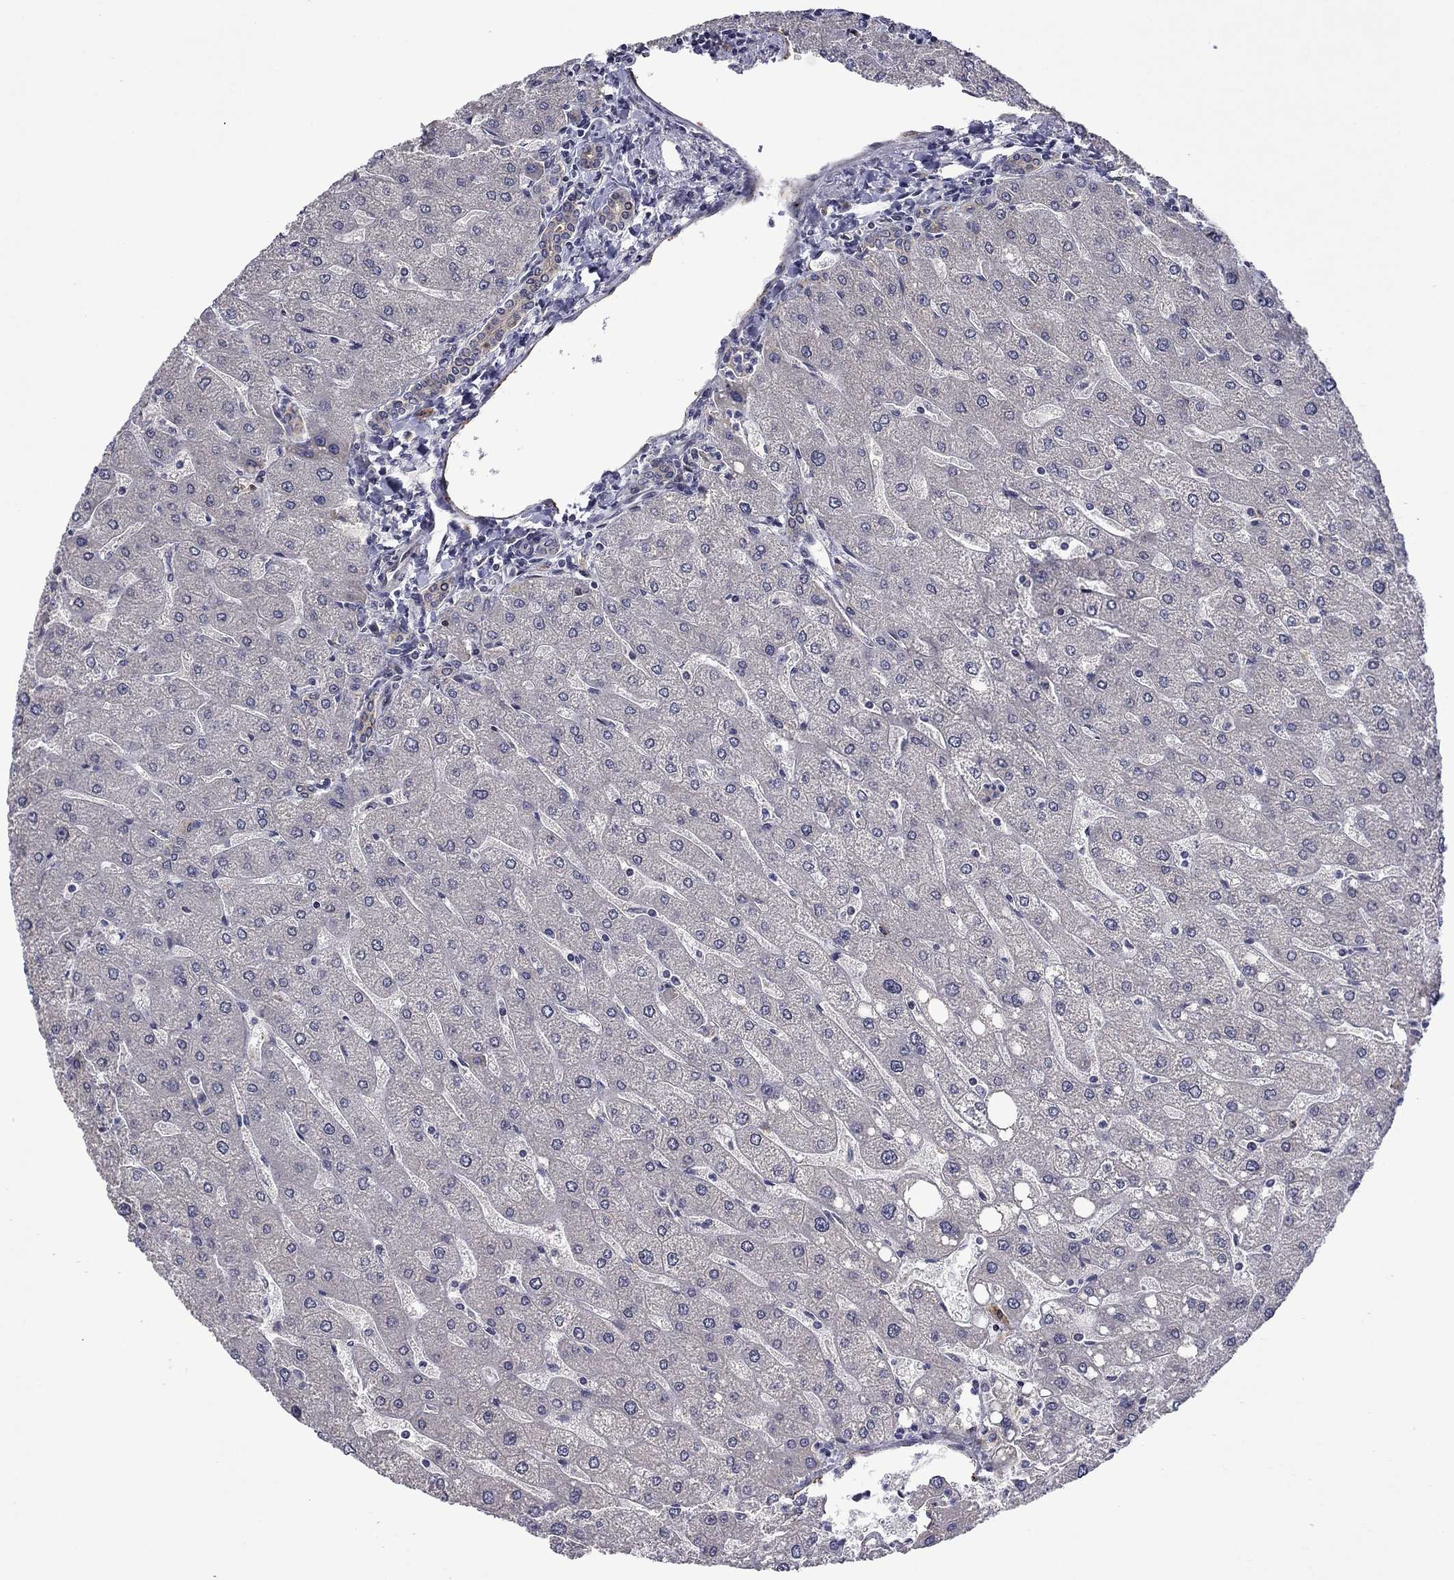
{"staining": {"intensity": "negative", "quantity": "none", "location": "none"}, "tissue": "liver", "cell_type": "Cholangiocytes", "image_type": "normal", "snomed": [{"axis": "morphology", "description": "Normal tissue, NOS"}, {"axis": "topography", "description": "Liver"}], "caption": "Immunohistochemistry (IHC) image of benign liver stained for a protein (brown), which displays no expression in cholangiocytes.", "gene": "SLITRK1", "patient": {"sex": "male", "age": 67}}